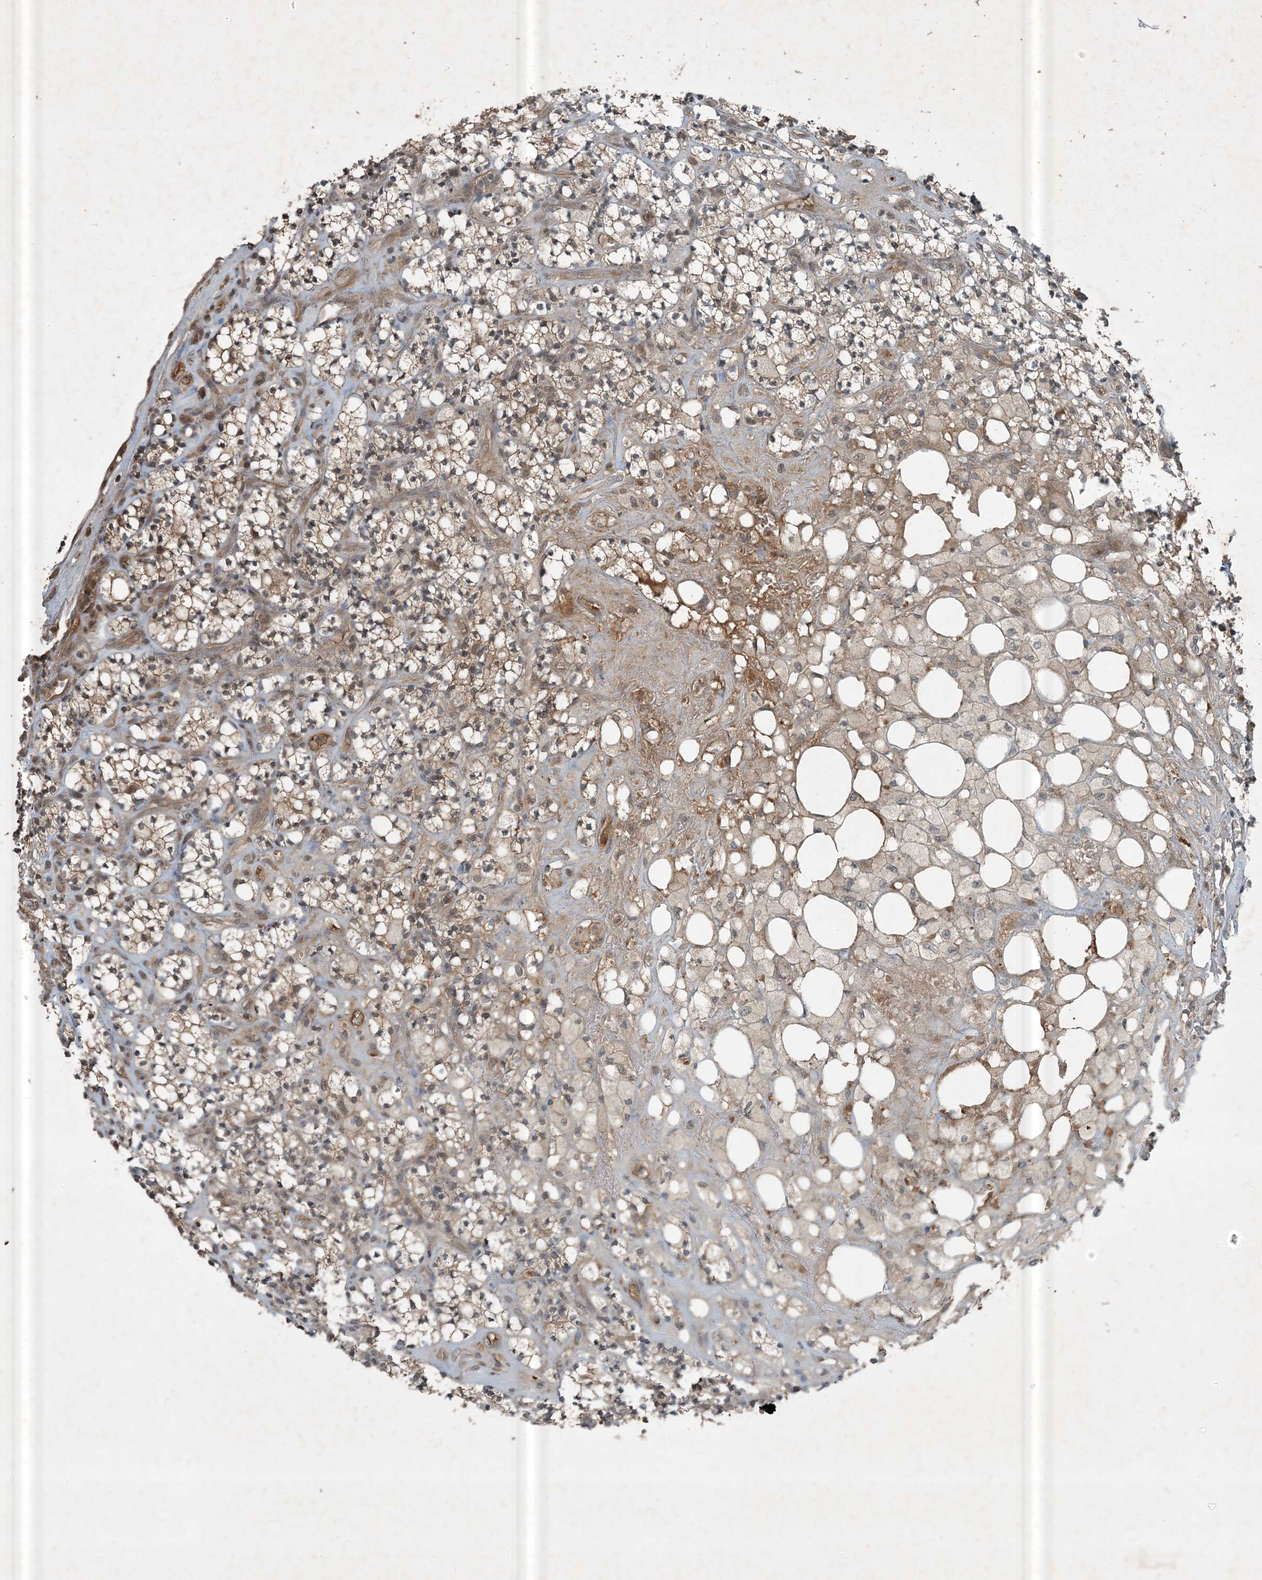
{"staining": {"intensity": "moderate", "quantity": "25%-75%", "location": "cytoplasmic/membranous"}, "tissue": "renal cancer", "cell_type": "Tumor cells", "image_type": "cancer", "snomed": [{"axis": "morphology", "description": "Adenocarcinoma, NOS"}, {"axis": "topography", "description": "Kidney"}], "caption": "Renal adenocarcinoma stained with DAB (3,3'-diaminobenzidine) immunohistochemistry (IHC) displays medium levels of moderate cytoplasmic/membranous staining in about 25%-75% of tumor cells.", "gene": "MDN1", "patient": {"sex": "male", "age": 77}}